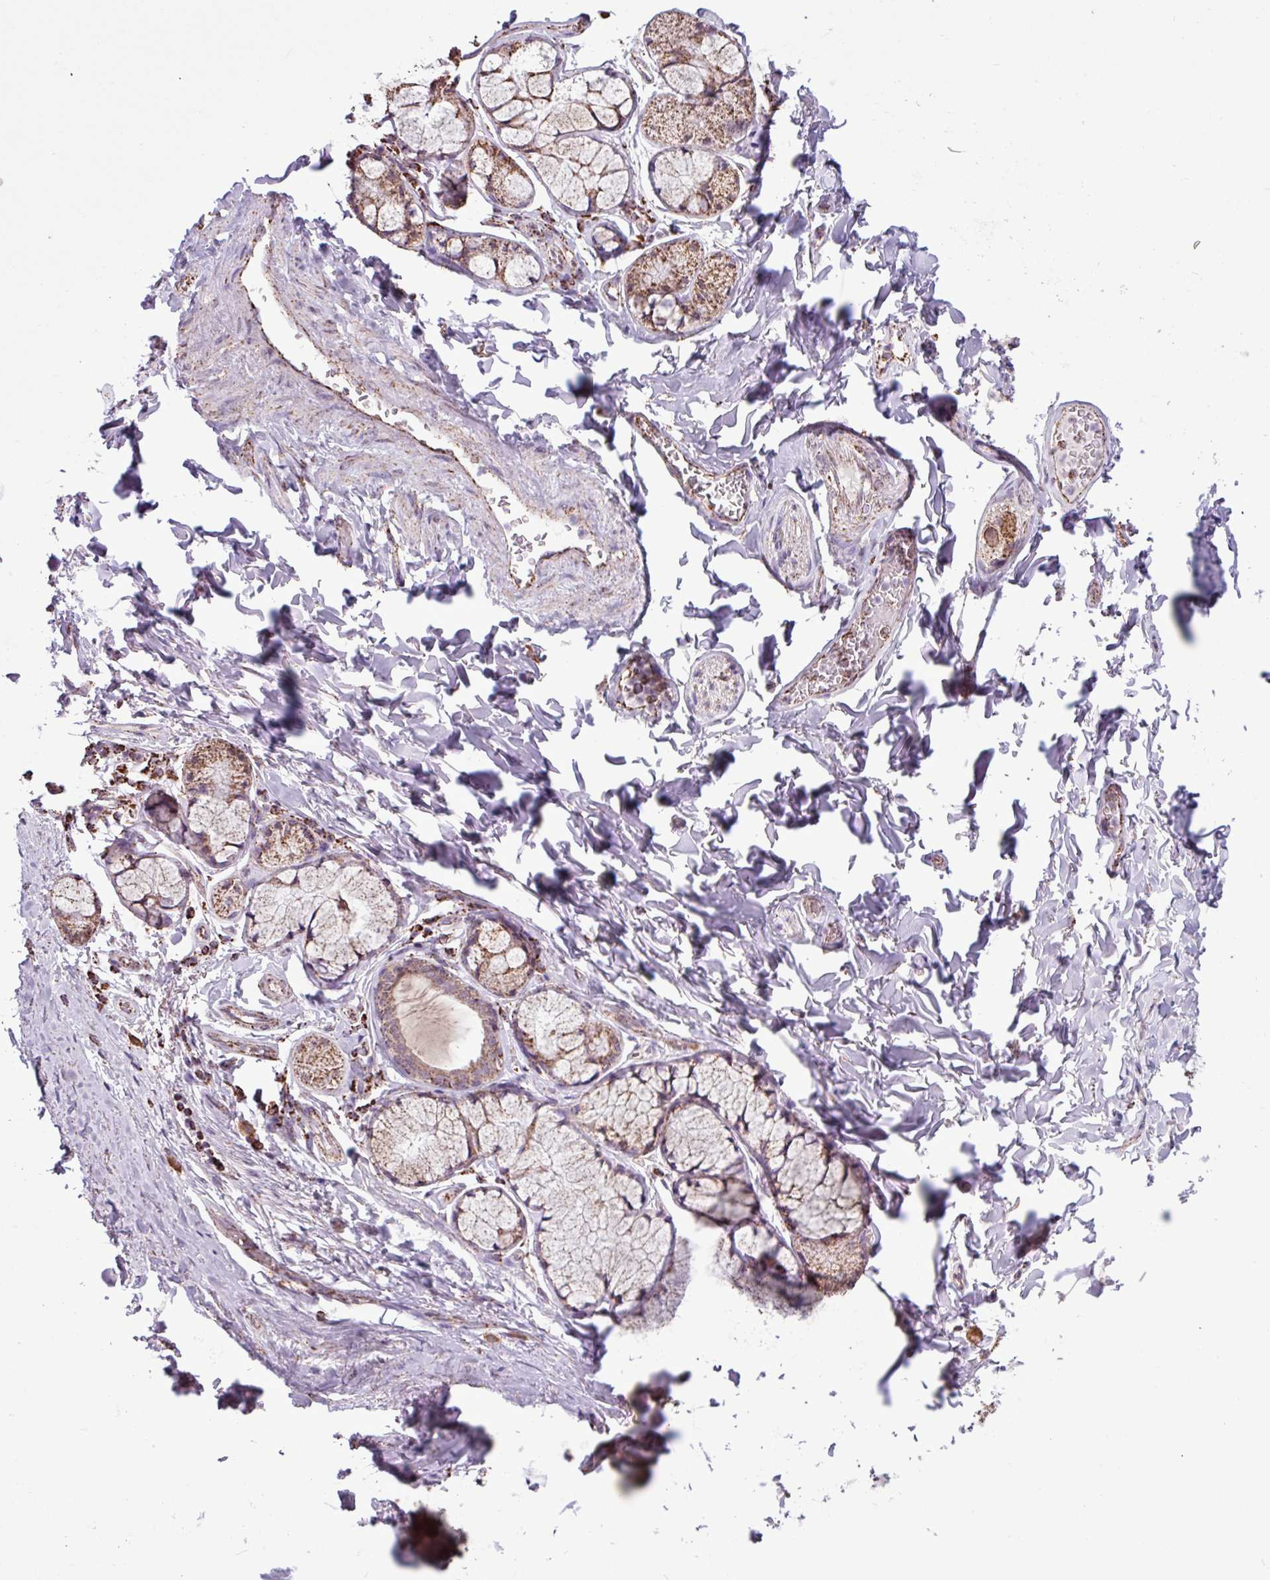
{"staining": {"intensity": "negative", "quantity": "none", "location": "none"}, "tissue": "soft tissue", "cell_type": "Fibroblasts", "image_type": "normal", "snomed": [{"axis": "morphology", "description": "Normal tissue, NOS"}, {"axis": "topography", "description": "Bronchus"}], "caption": "This is an IHC photomicrograph of unremarkable human soft tissue. There is no positivity in fibroblasts.", "gene": "ALG8", "patient": {"sex": "male", "age": 70}}